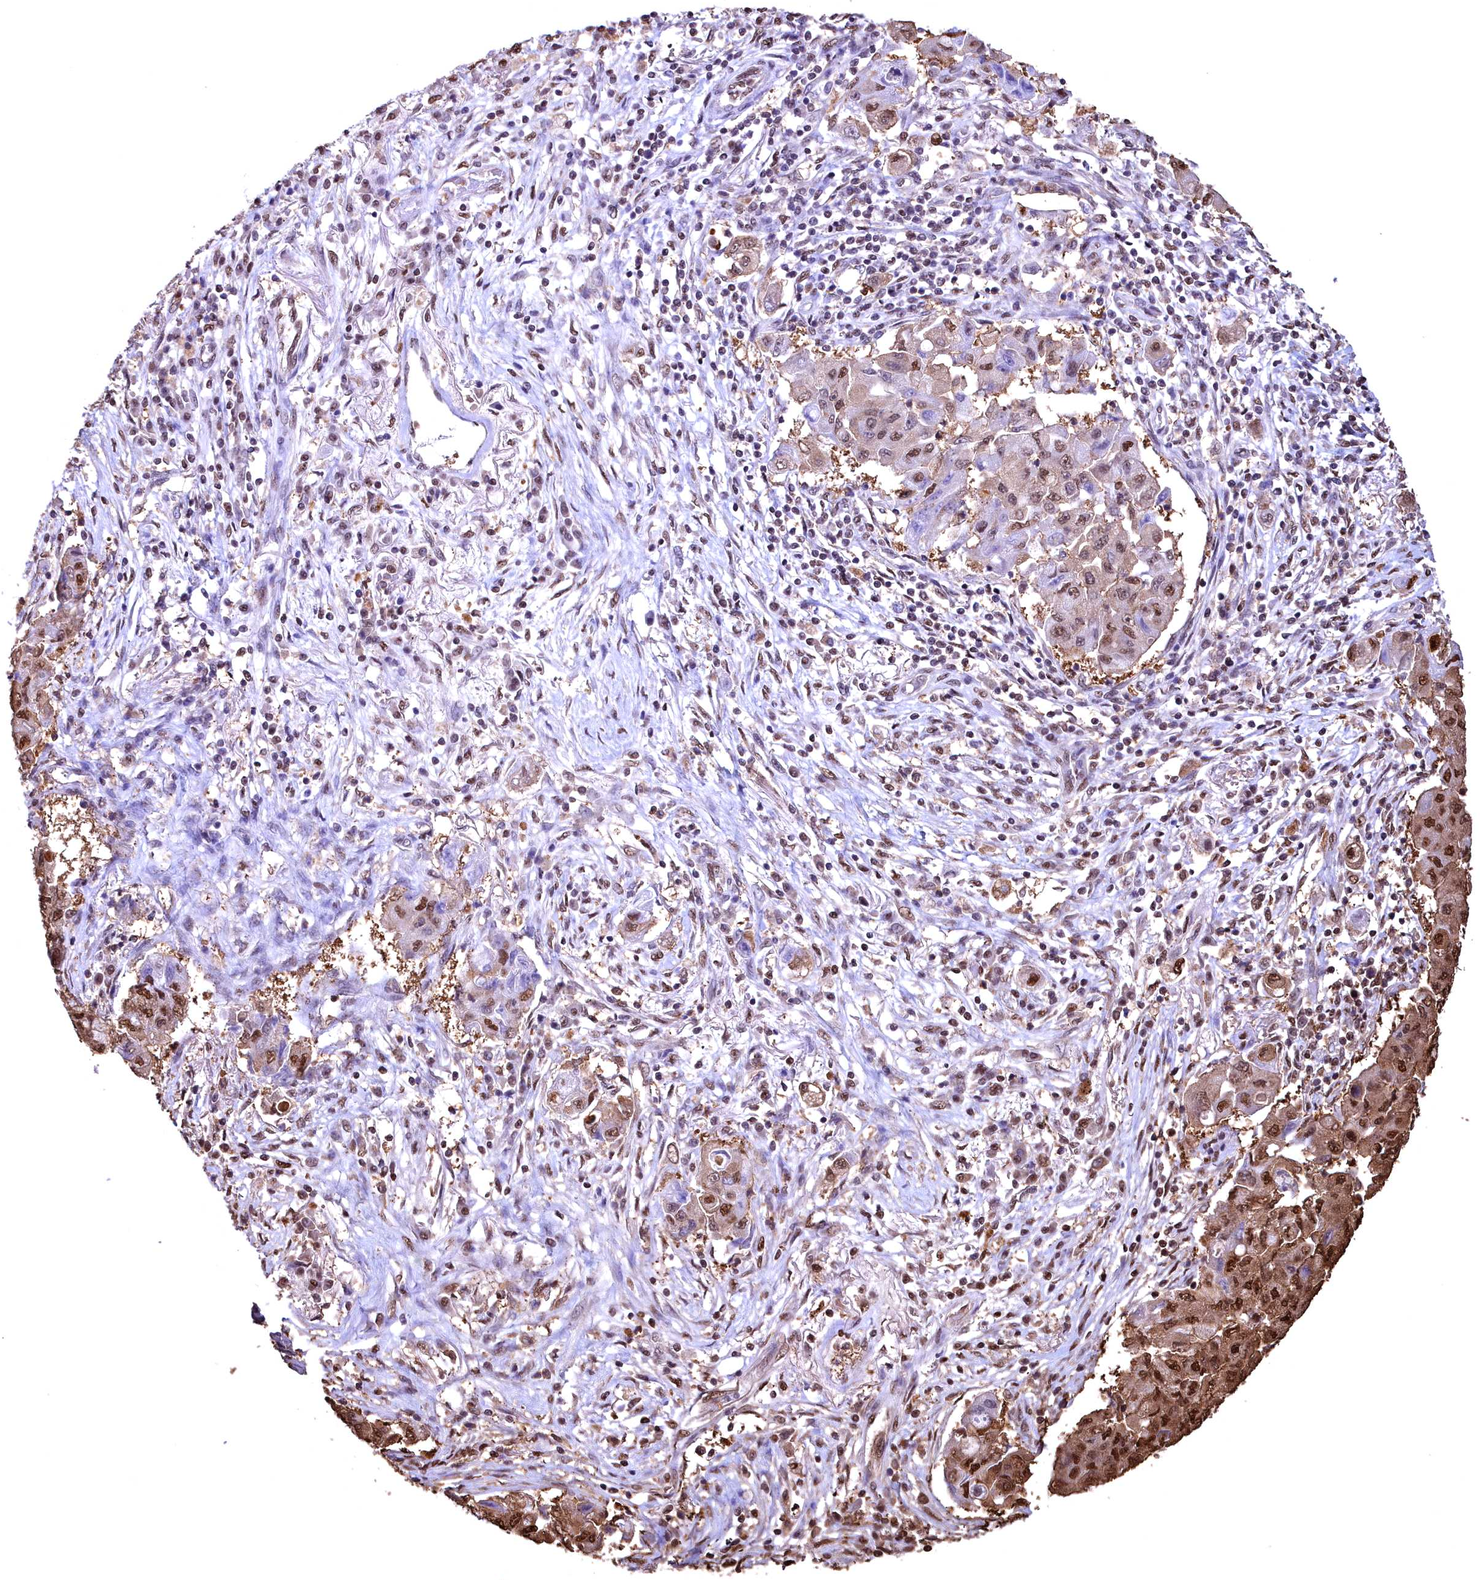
{"staining": {"intensity": "moderate", "quantity": ">75%", "location": "cytoplasmic/membranous,nuclear"}, "tissue": "lung cancer", "cell_type": "Tumor cells", "image_type": "cancer", "snomed": [{"axis": "morphology", "description": "Squamous cell carcinoma, NOS"}, {"axis": "topography", "description": "Lung"}], "caption": "This histopathology image exhibits lung cancer (squamous cell carcinoma) stained with IHC to label a protein in brown. The cytoplasmic/membranous and nuclear of tumor cells show moderate positivity for the protein. Nuclei are counter-stained blue.", "gene": "GAPDH", "patient": {"sex": "male", "age": 74}}